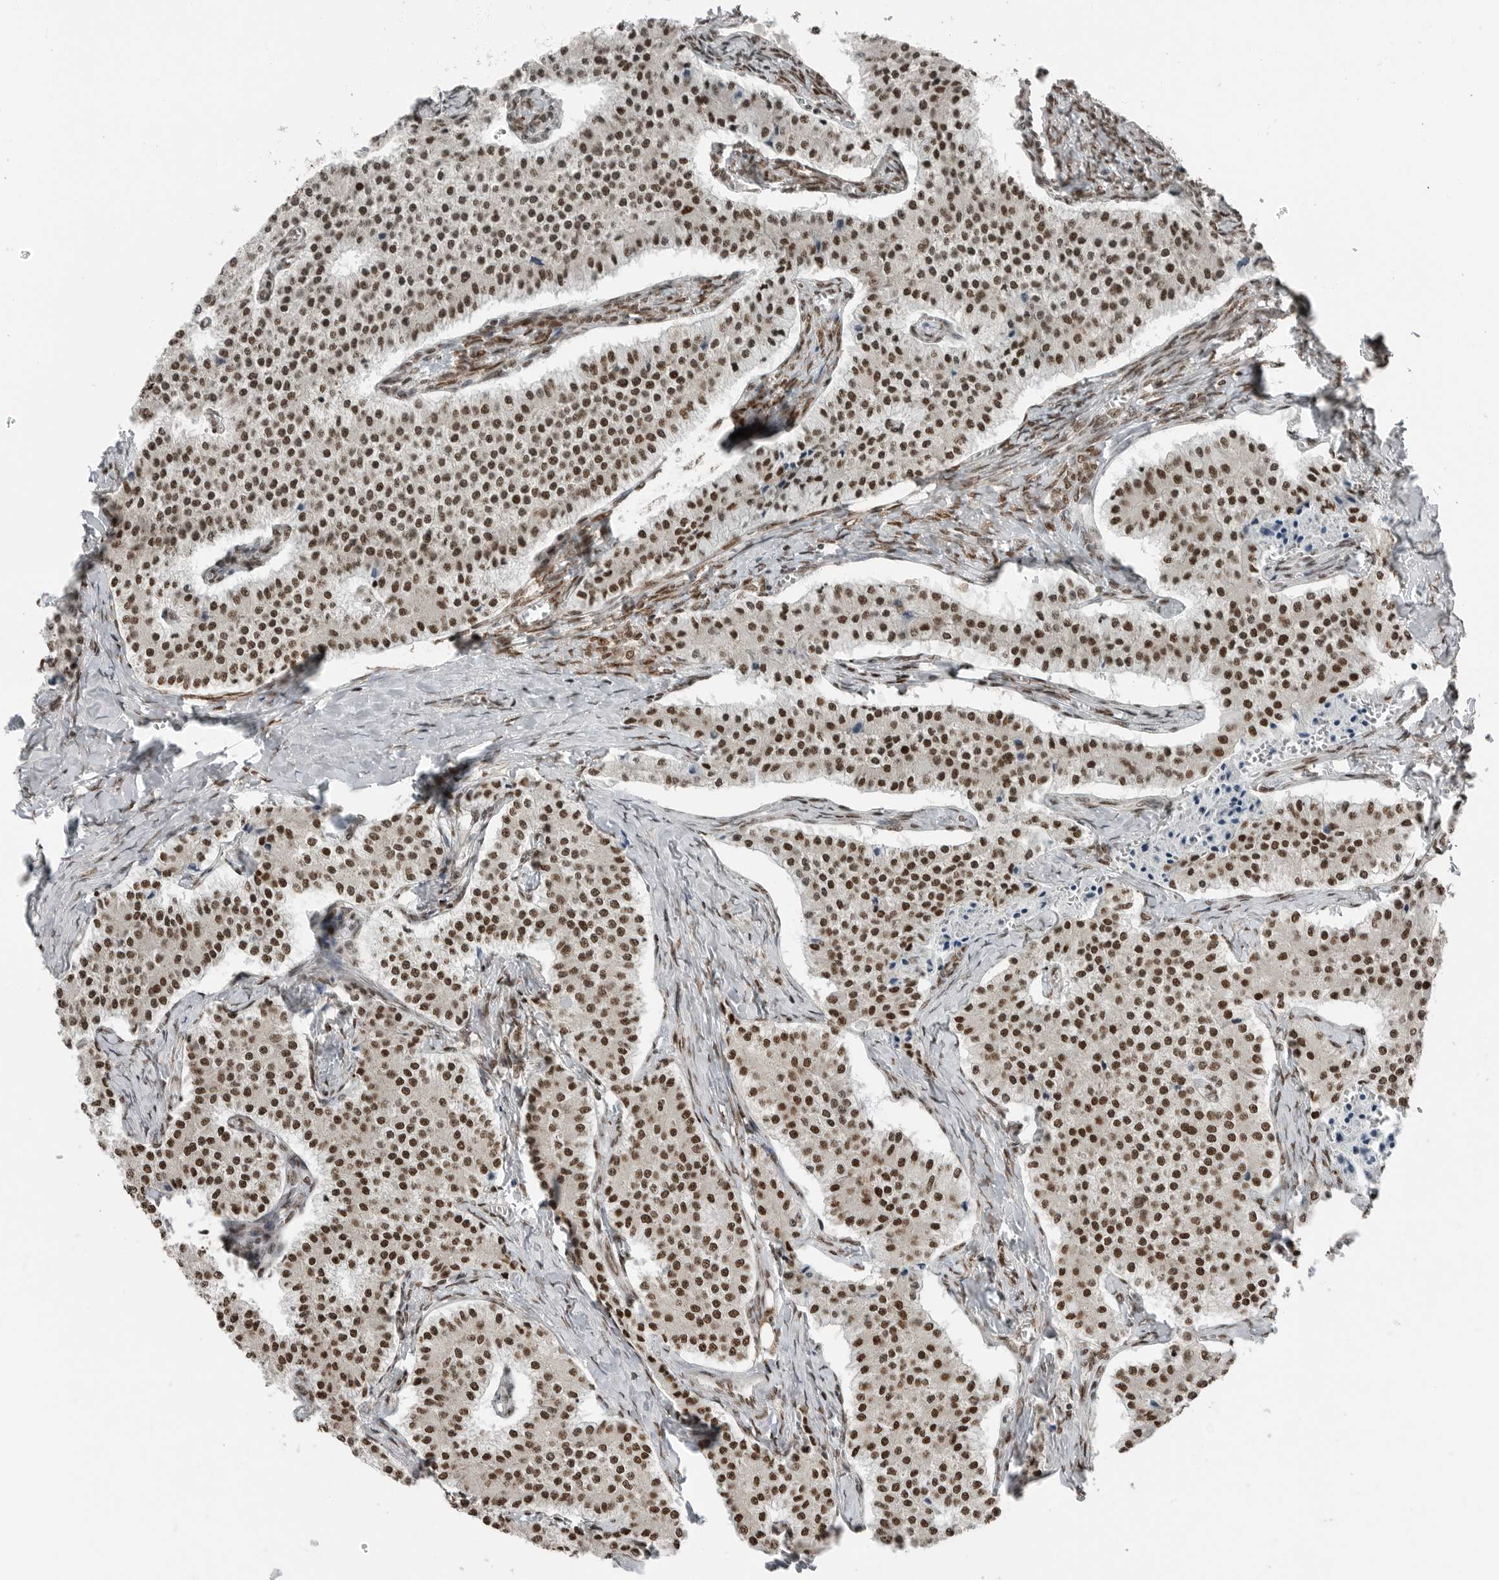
{"staining": {"intensity": "strong", "quantity": ">75%", "location": "nuclear"}, "tissue": "carcinoid", "cell_type": "Tumor cells", "image_type": "cancer", "snomed": [{"axis": "morphology", "description": "Carcinoid, malignant, NOS"}, {"axis": "topography", "description": "Colon"}], "caption": "This is a histology image of immunohistochemistry staining of carcinoid, which shows strong staining in the nuclear of tumor cells.", "gene": "BLZF1", "patient": {"sex": "female", "age": 52}}